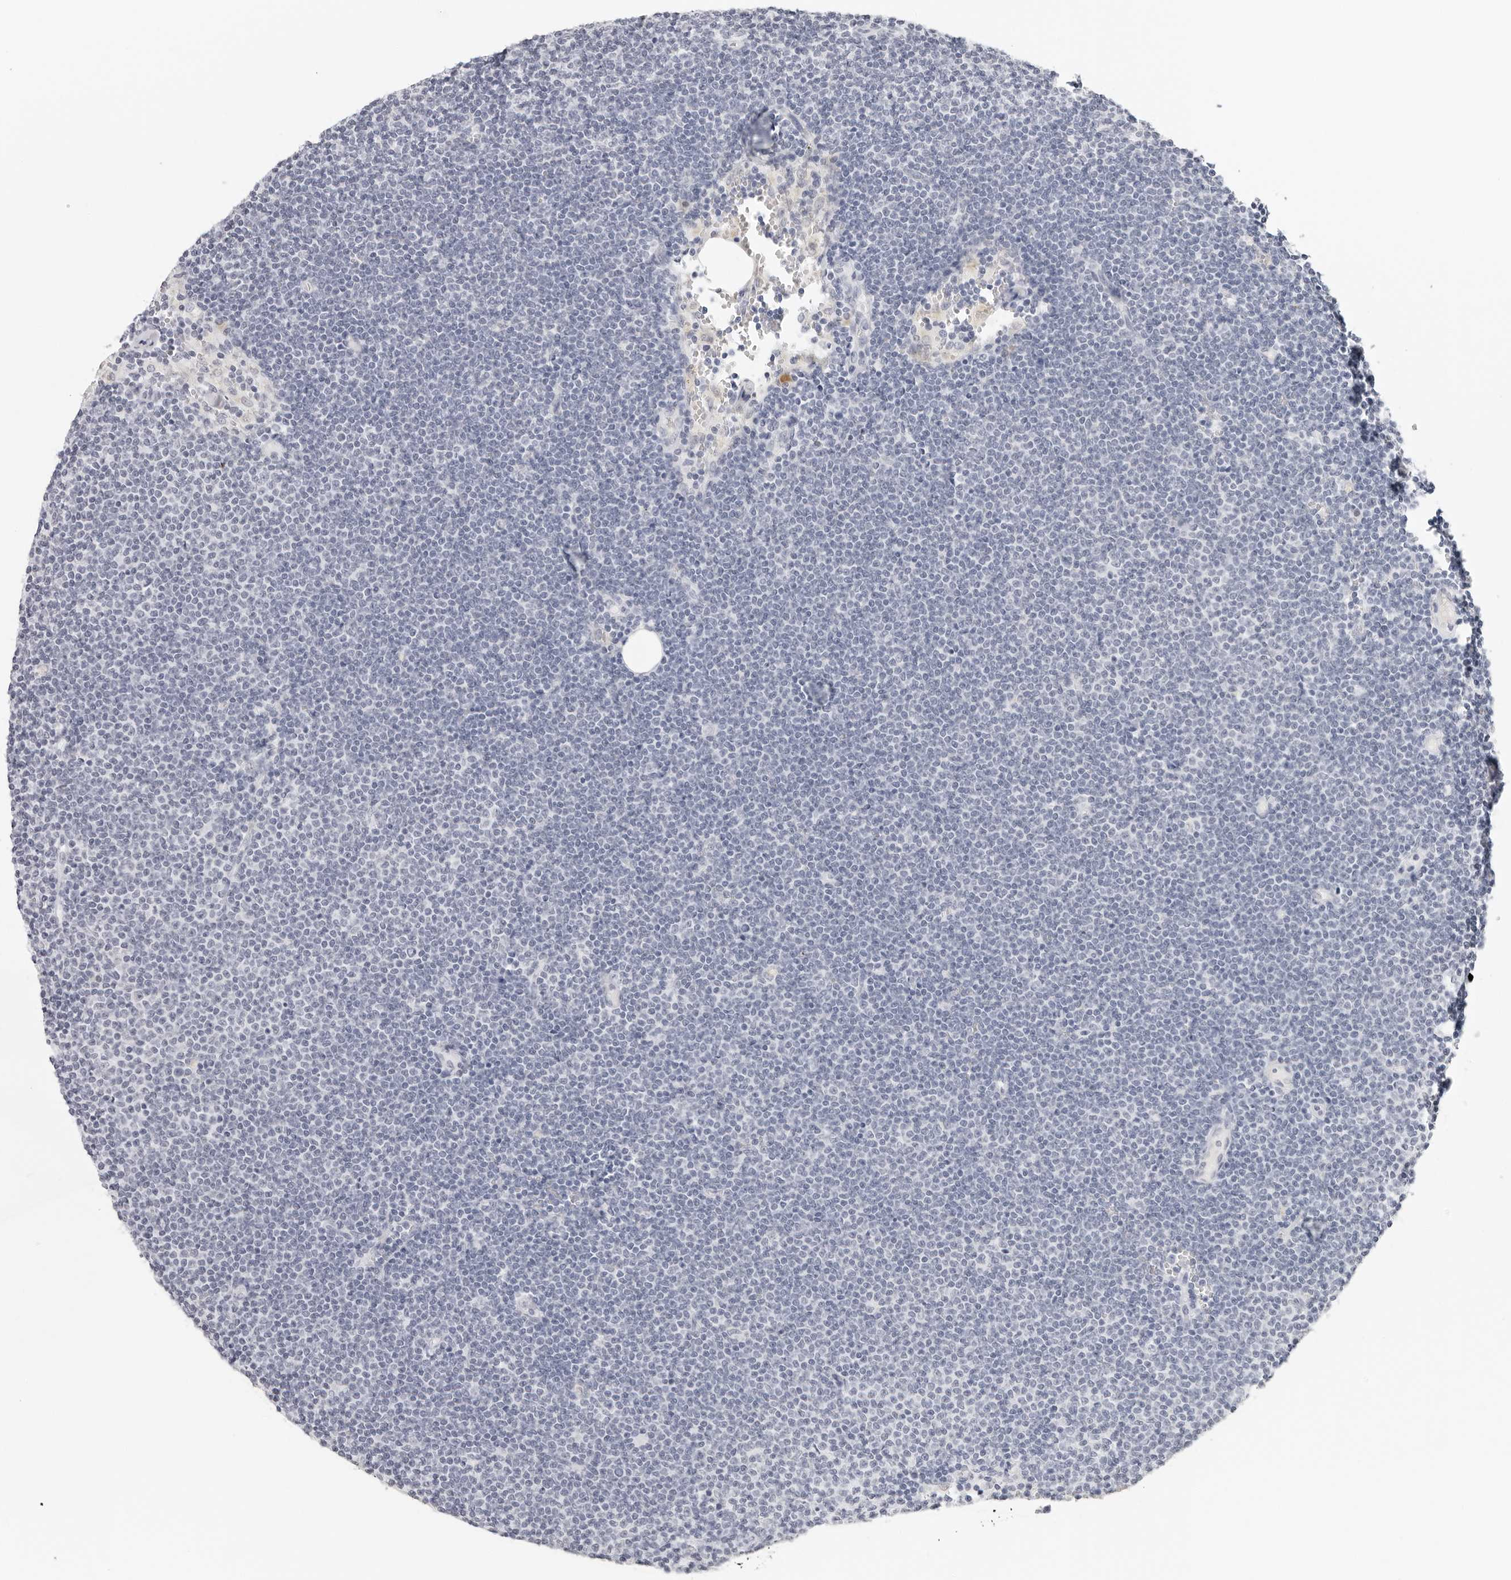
{"staining": {"intensity": "negative", "quantity": "none", "location": "none"}, "tissue": "lymphoma", "cell_type": "Tumor cells", "image_type": "cancer", "snomed": [{"axis": "morphology", "description": "Malignant lymphoma, non-Hodgkin's type, Low grade"}, {"axis": "topography", "description": "Lymph node"}], "caption": "The image shows no significant positivity in tumor cells of low-grade malignant lymphoma, non-Hodgkin's type.", "gene": "EDN2", "patient": {"sex": "female", "age": 53}}